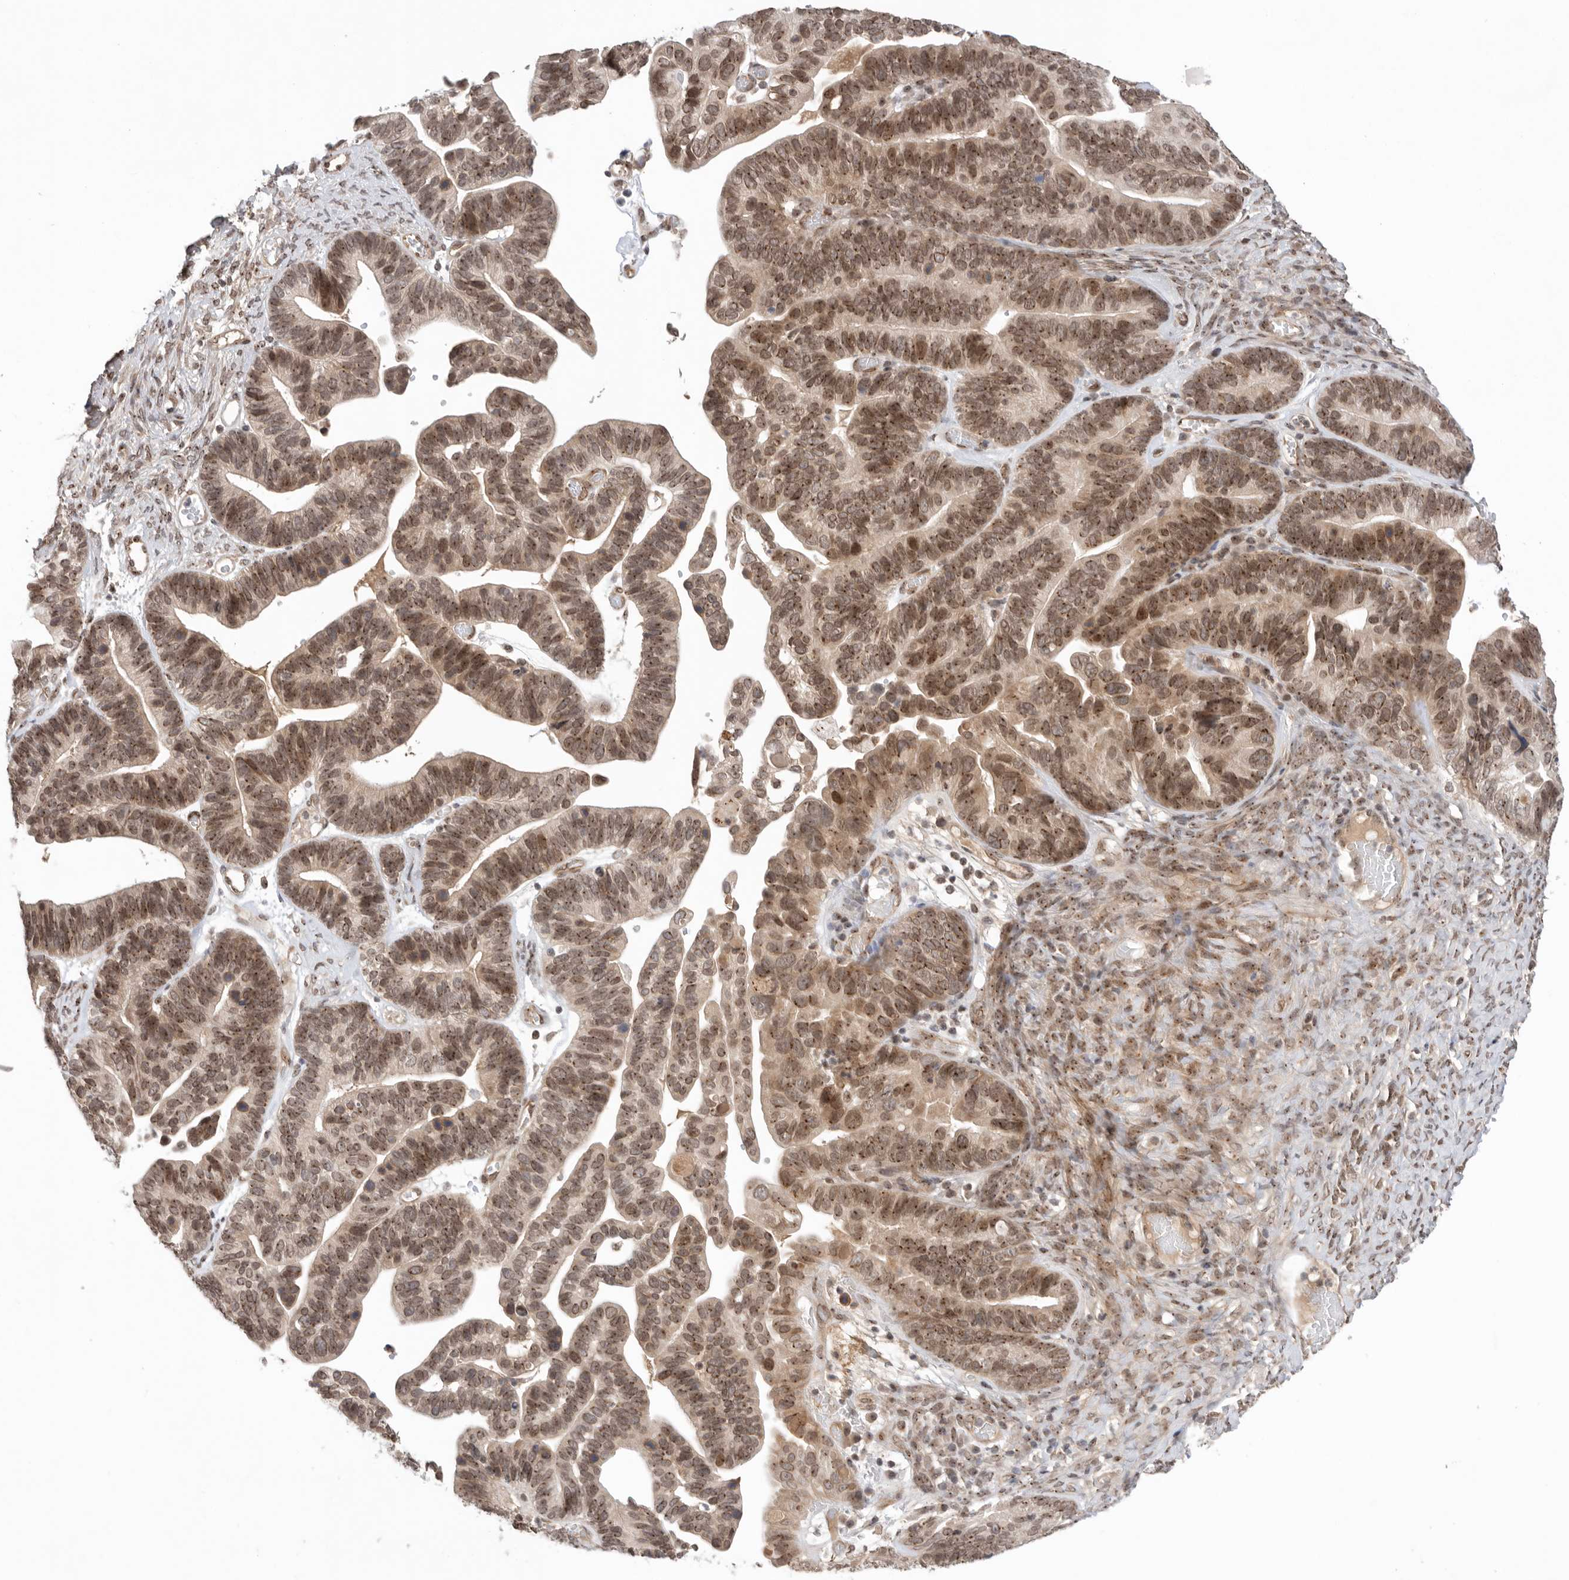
{"staining": {"intensity": "moderate", "quantity": ">75%", "location": "cytoplasmic/membranous,nuclear"}, "tissue": "ovarian cancer", "cell_type": "Tumor cells", "image_type": "cancer", "snomed": [{"axis": "morphology", "description": "Cystadenocarcinoma, serous, NOS"}, {"axis": "topography", "description": "Ovary"}], "caption": "Ovarian serous cystadenocarcinoma stained for a protein demonstrates moderate cytoplasmic/membranous and nuclear positivity in tumor cells. (IHC, brightfield microscopy, high magnification).", "gene": "LEMD3", "patient": {"sex": "female", "age": 56}}